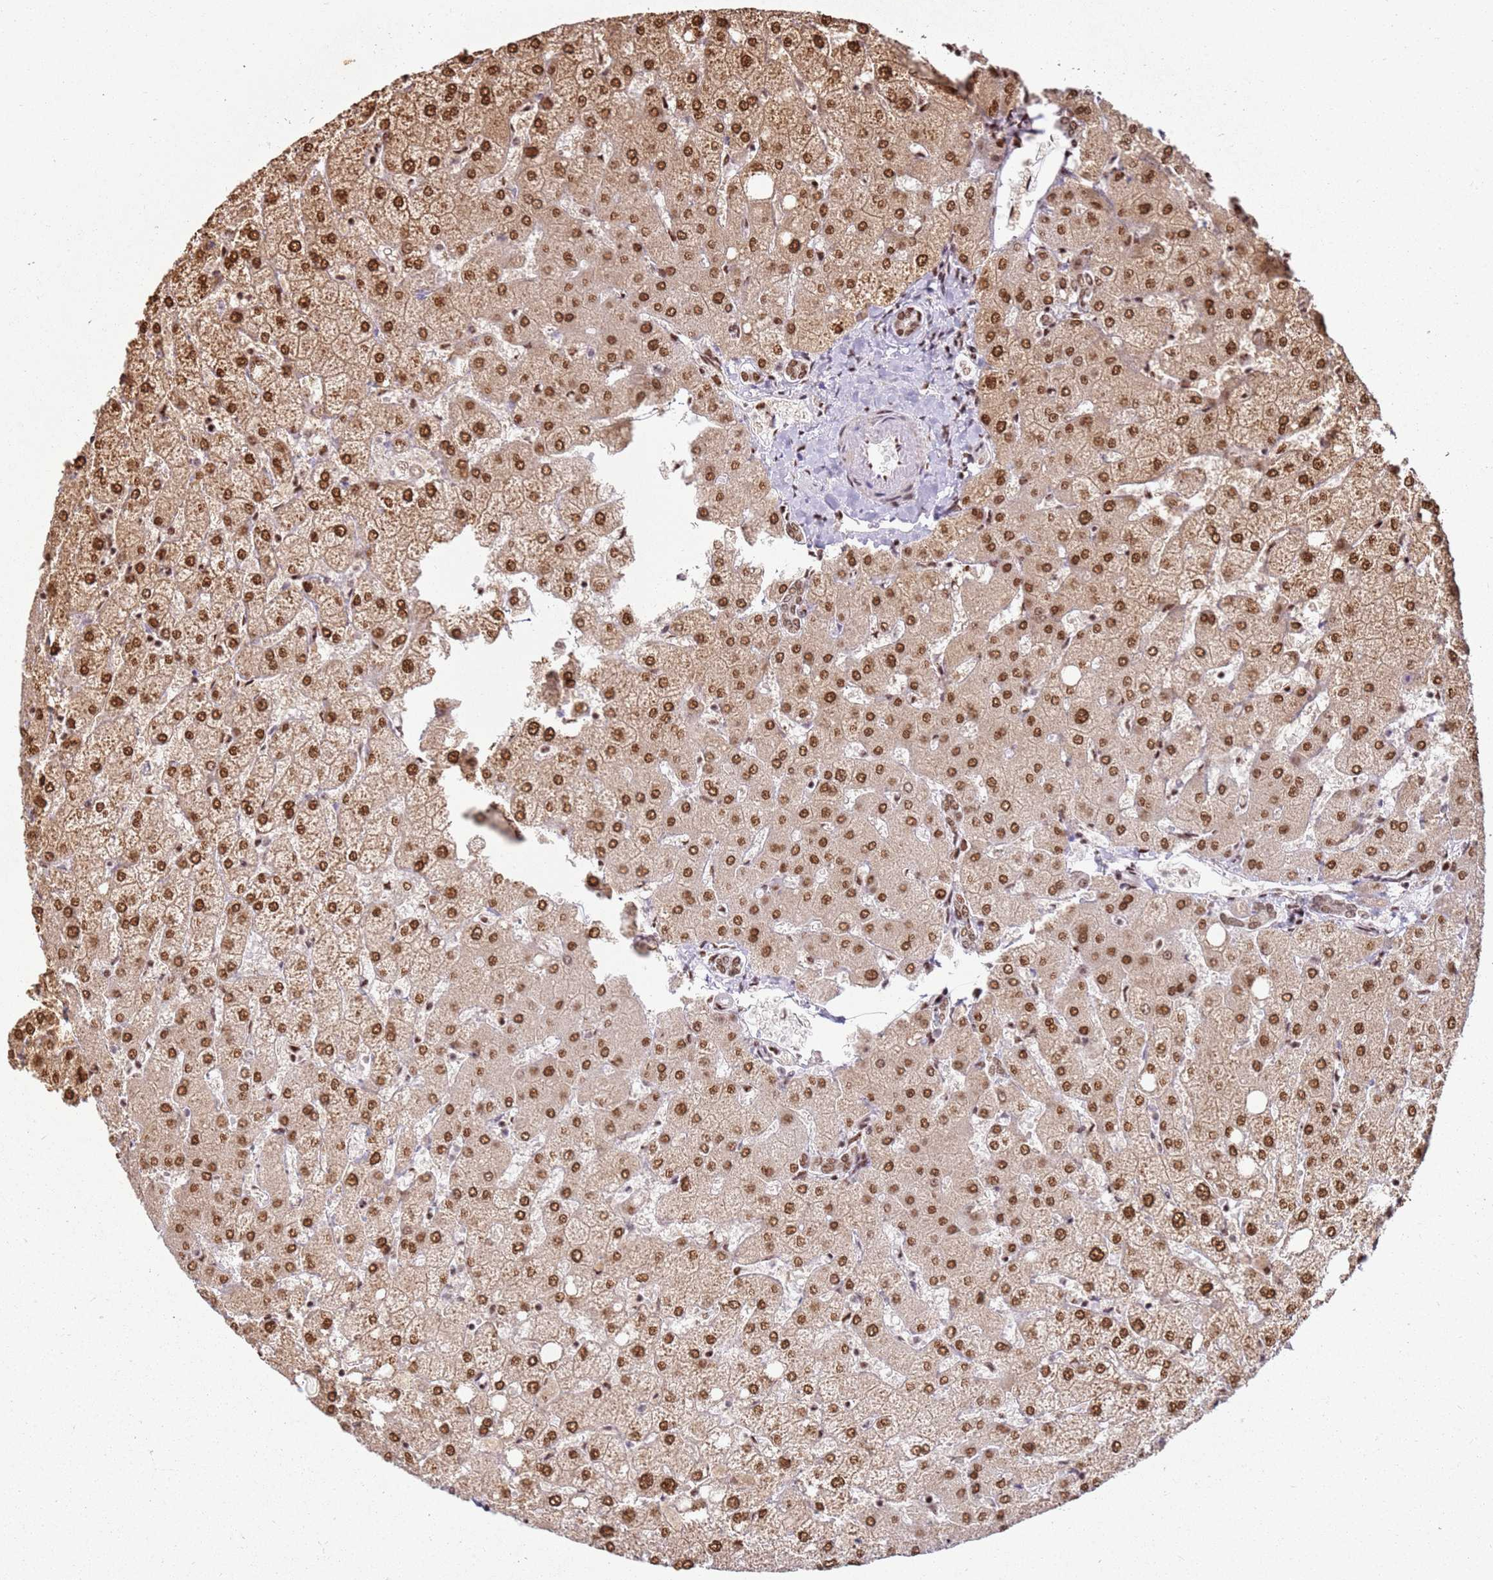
{"staining": {"intensity": "moderate", "quantity": ">75%", "location": "nuclear"}, "tissue": "liver", "cell_type": "Cholangiocytes", "image_type": "normal", "snomed": [{"axis": "morphology", "description": "Normal tissue, NOS"}, {"axis": "topography", "description": "Liver"}], "caption": "High-power microscopy captured an immunohistochemistry (IHC) image of benign liver, revealing moderate nuclear expression in approximately >75% of cholangiocytes.", "gene": "TENT4A", "patient": {"sex": "female", "age": 54}}